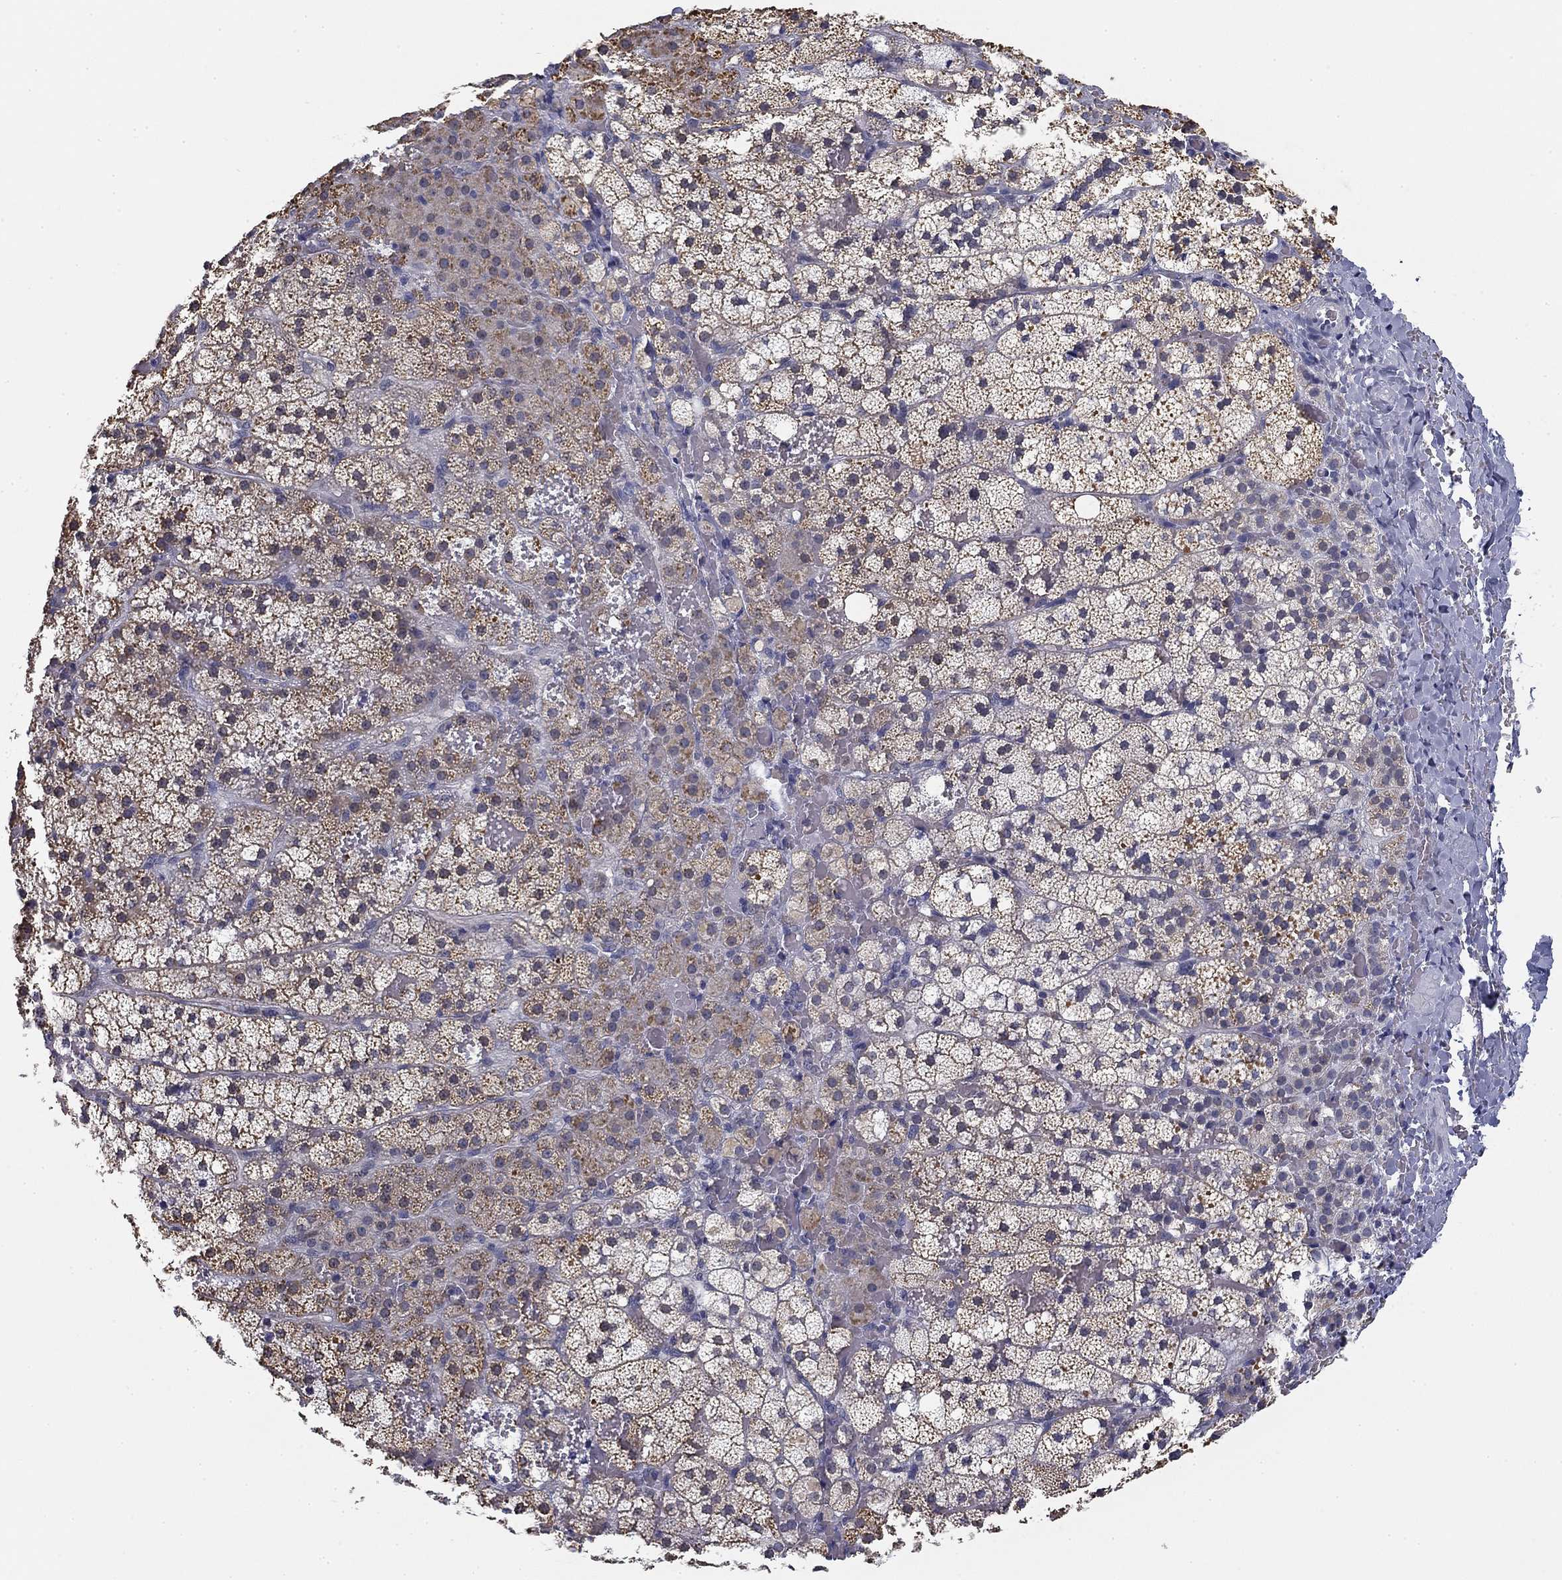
{"staining": {"intensity": "moderate", "quantity": "25%-75%", "location": "cytoplasmic/membranous"}, "tissue": "adrenal gland", "cell_type": "Glandular cells", "image_type": "normal", "snomed": [{"axis": "morphology", "description": "Normal tissue, NOS"}, {"axis": "topography", "description": "Adrenal gland"}], "caption": "Adrenal gland stained with immunohistochemistry (IHC) shows moderate cytoplasmic/membranous staining in about 25%-75% of glandular cells. The staining was performed using DAB to visualize the protein expression in brown, while the nuclei were stained in blue with hematoxylin (Magnification: 20x).", "gene": "SLC2A9", "patient": {"sex": "male", "age": 53}}